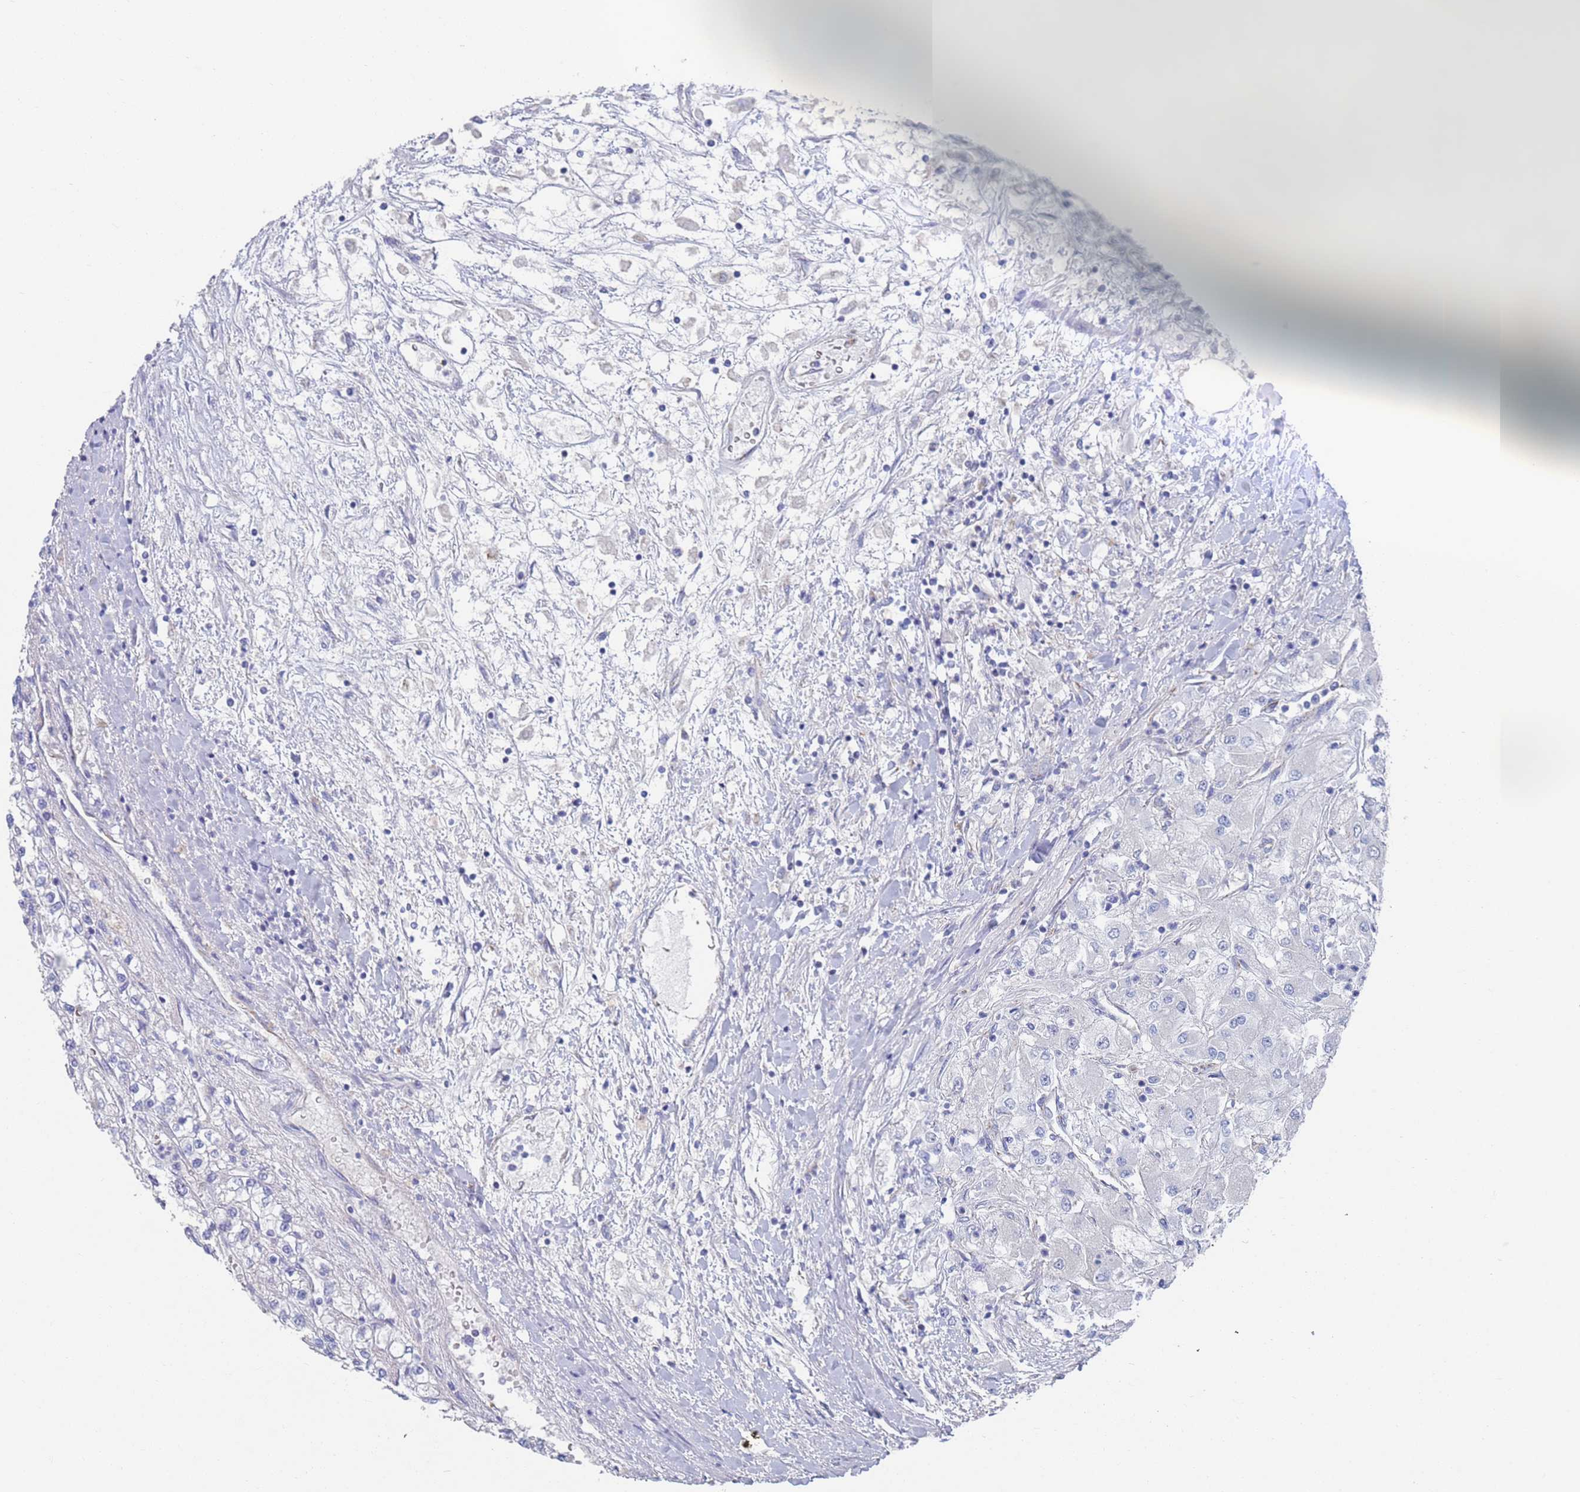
{"staining": {"intensity": "negative", "quantity": "none", "location": "none"}, "tissue": "renal cancer", "cell_type": "Tumor cells", "image_type": "cancer", "snomed": [{"axis": "morphology", "description": "Adenocarcinoma, NOS"}, {"axis": "topography", "description": "Kidney"}], "caption": "Micrograph shows no protein positivity in tumor cells of adenocarcinoma (renal) tissue.", "gene": "MRPL22", "patient": {"sex": "male", "age": 80}}